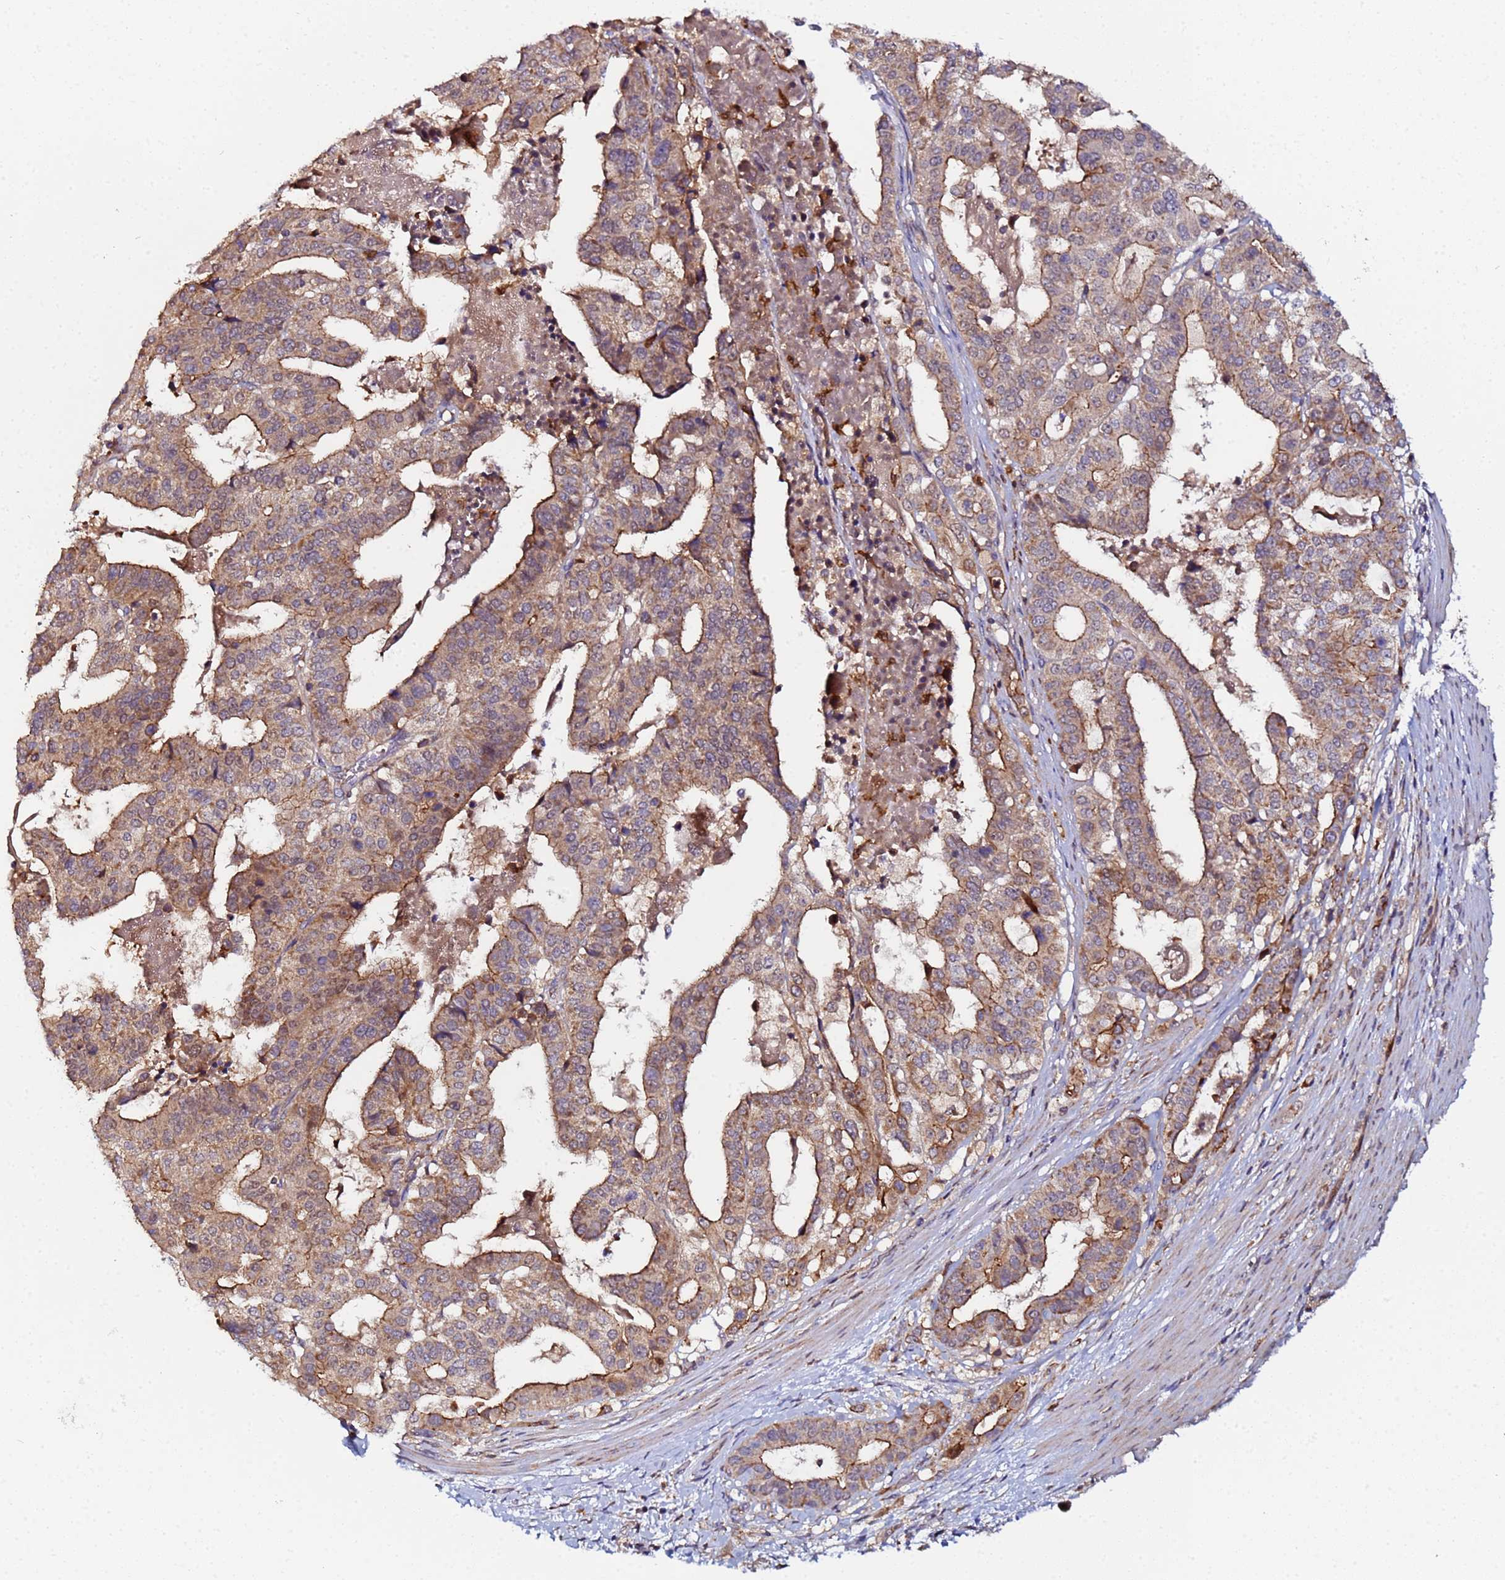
{"staining": {"intensity": "moderate", "quantity": ">75%", "location": "cytoplasmic/membranous"}, "tissue": "stomach cancer", "cell_type": "Tumor cells", "image_type": "cancer", "snomed": [{"axis": "morphology", "description": "Adenocarcinoma, NOS"}, {"axis": "topography", "description": "Stomach"}], "caption": "Stomach adenocarcinoma stained with a brown dye exhibits moderate cytoplasmic/membranous positive staining in approximately >75% of tumor cells.", "gene": "CCDC127", "patient": {"sex": "male", "age": 48}}